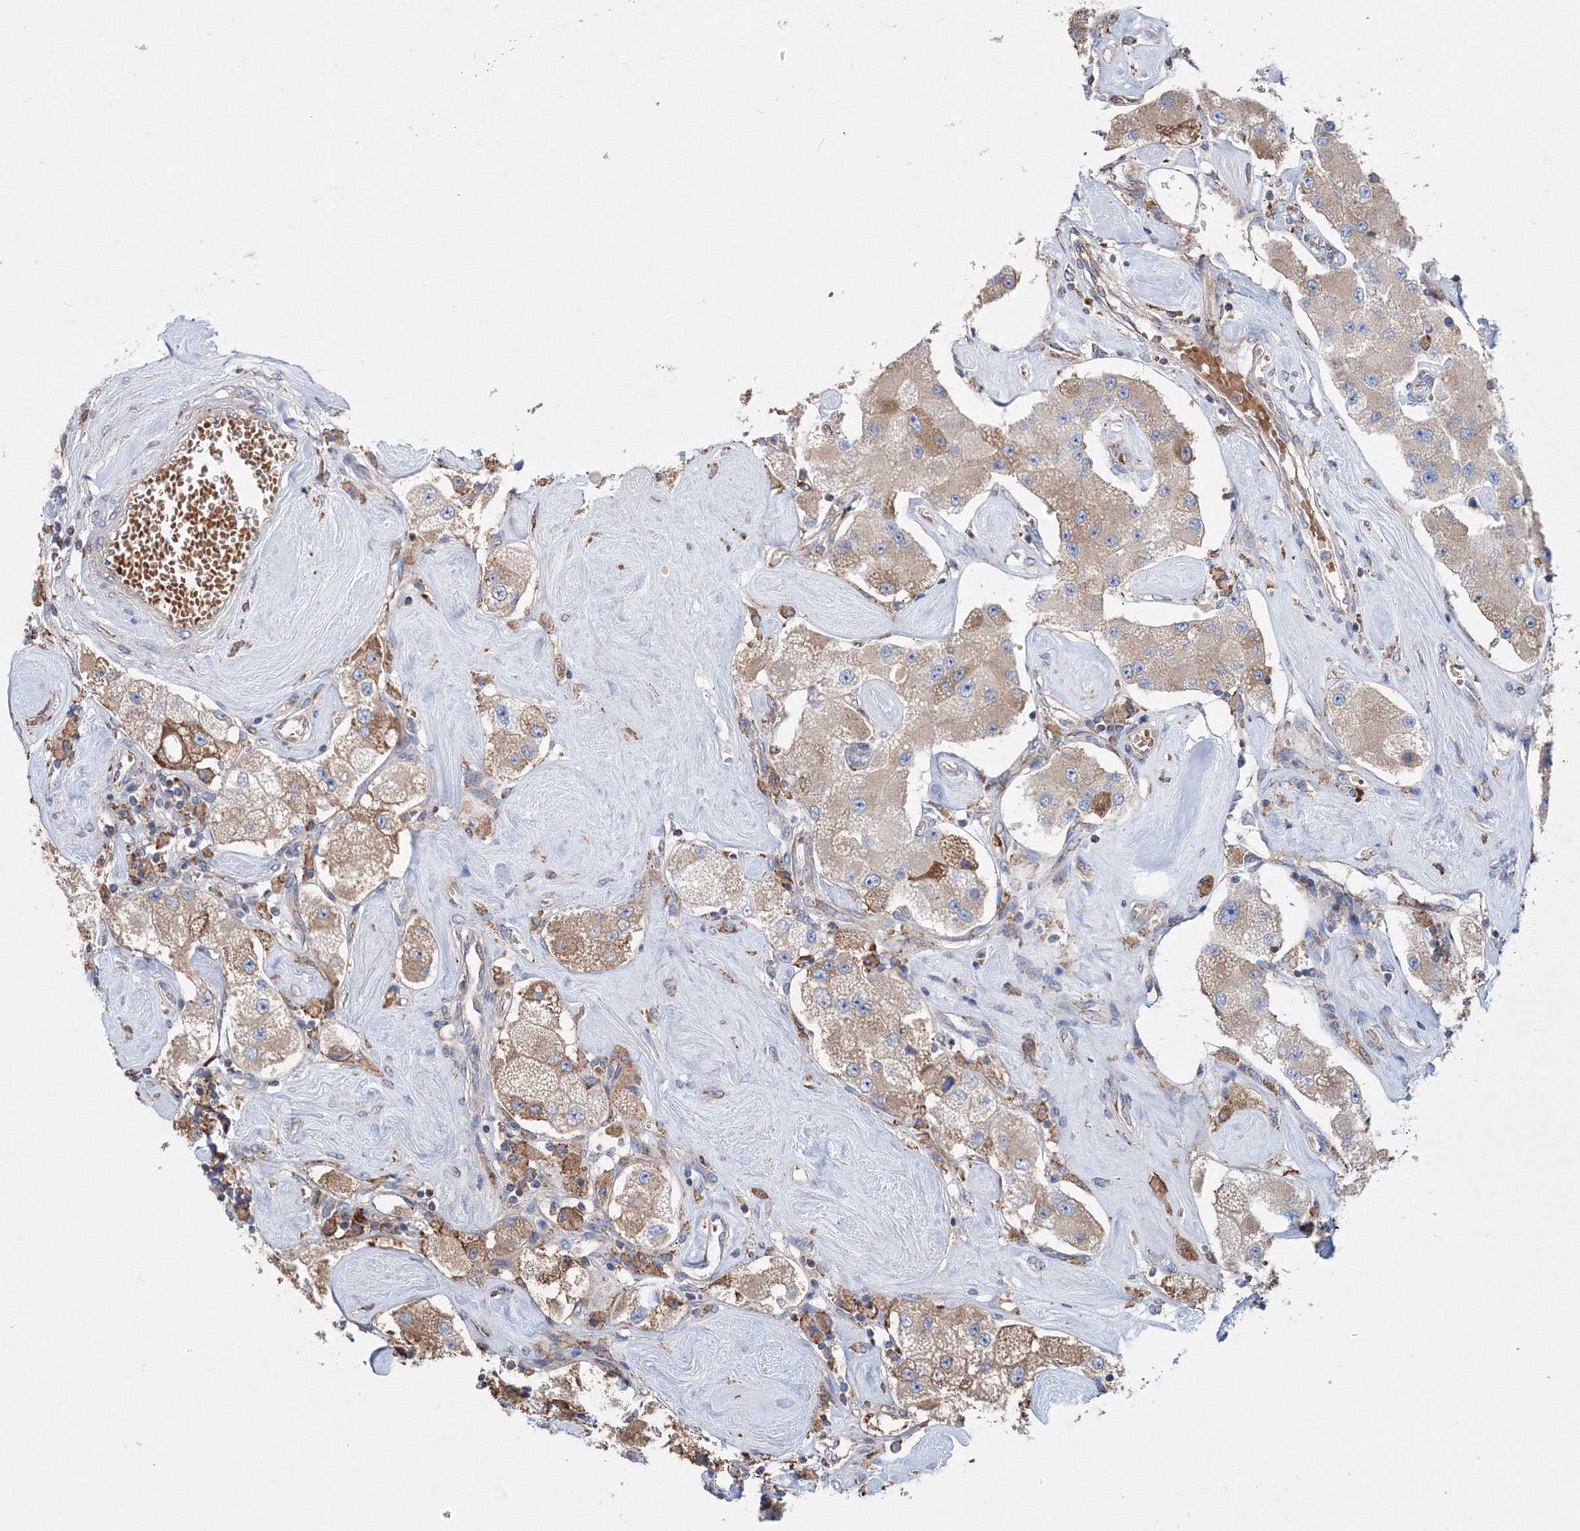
{"staining": {"intensity": "moderate", "quantity": ">75%", "location": "cytoplasmic/membranous"}, "tissue": "carcinoid", "cell_type": "Tumor cells", "image_type": "cancer", "snomed": [{"axis": "morphology", "description": "Carcinoid, malignant, NOS"}, {"axis": "topography", "description": "Pancreas"}], "caption": "The immunohistochemical stain highlights moderate cytoplasmic/membranous staining in tumor cells of carcinoid tissue. Nuclei are stained in blue.", "gene": "VPS8", "patient": {"sex": "male", "age": 41}}